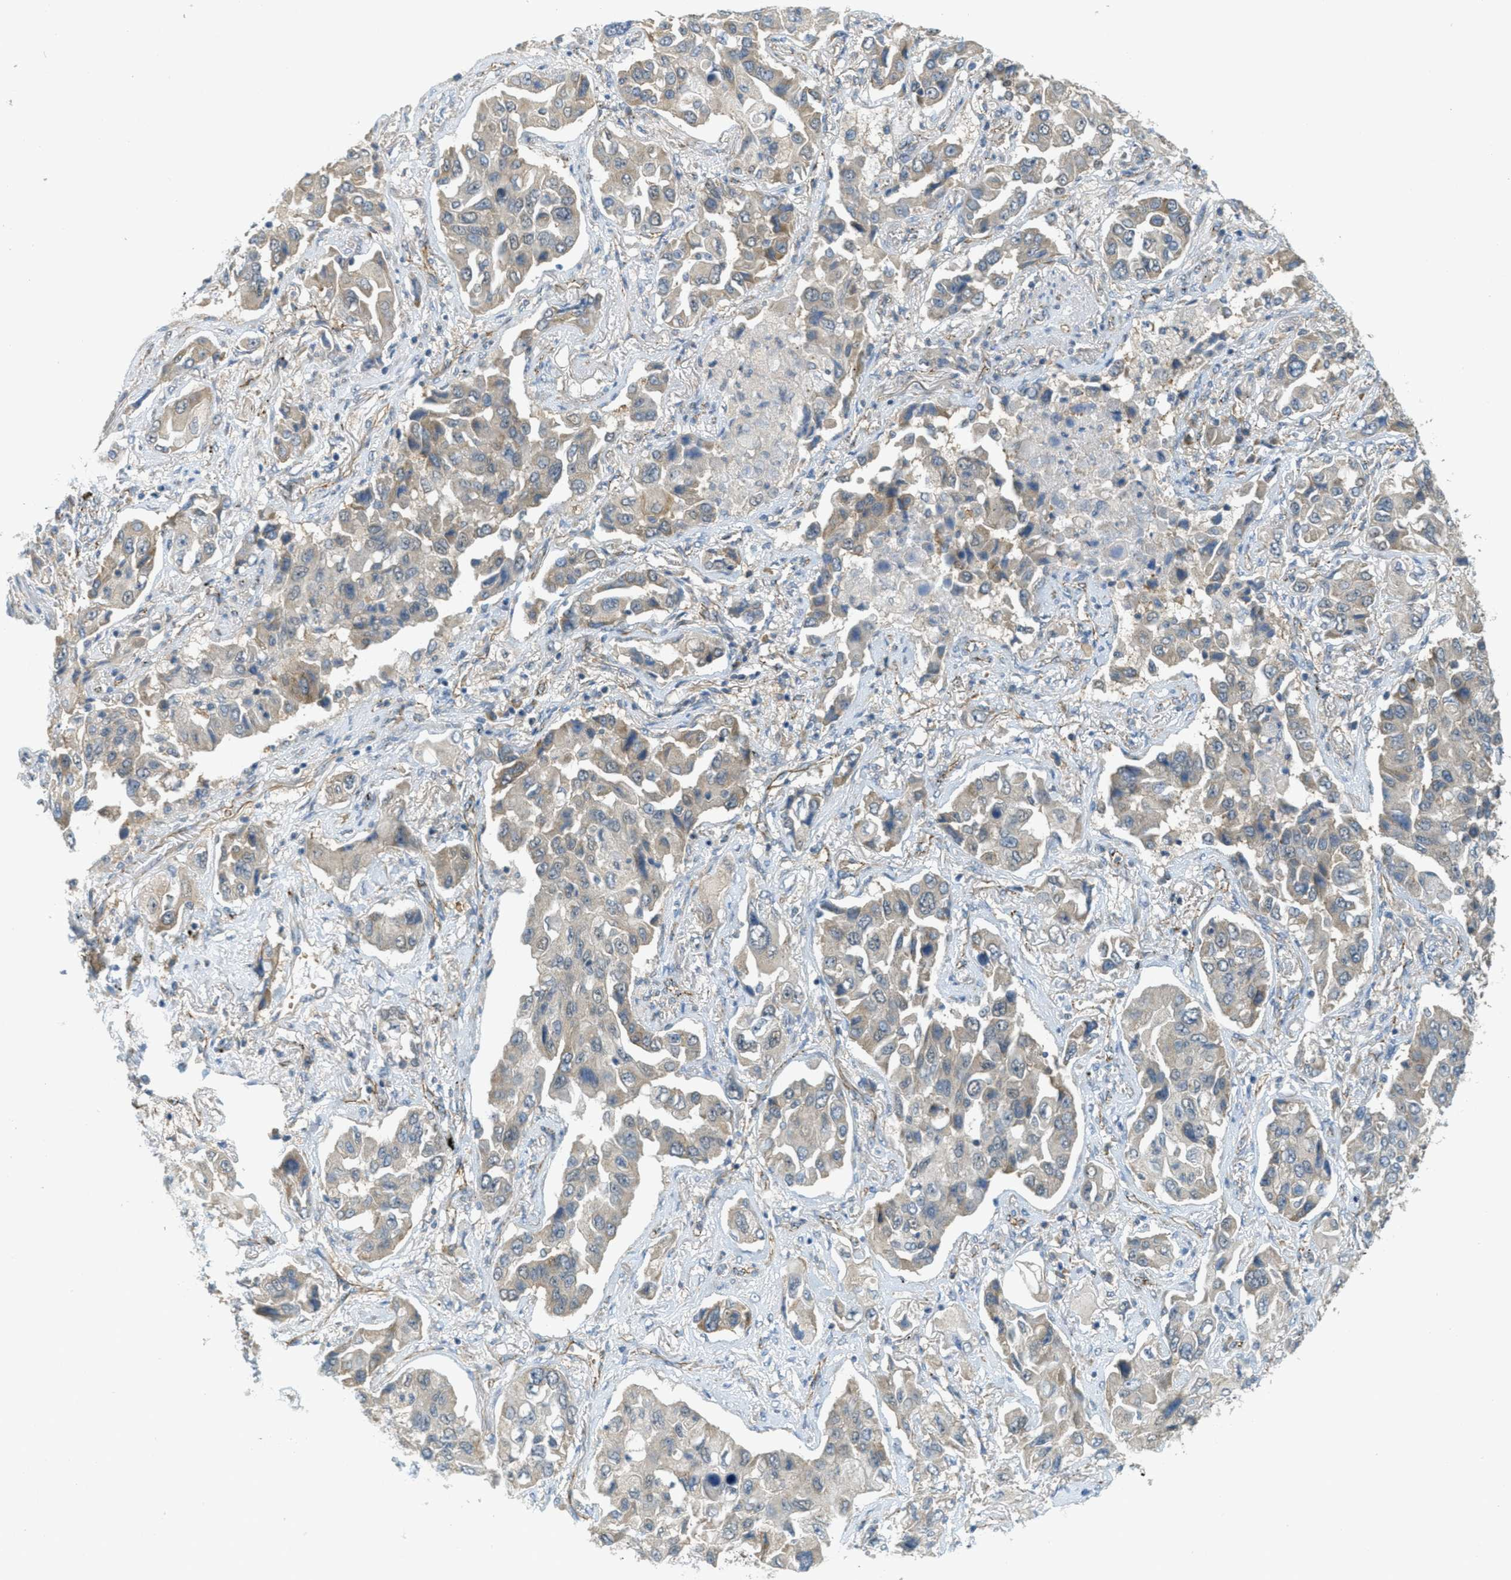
{"staining": {"intensity": "weak", "quantity": ">75%", "location": "cytoplasmic/membranous"}, "tissue": "lung cancer", "cell_type": "Tumor cells", "image_type": "cancer", "snomed": [{"axis": "morphology", "description": "Adenocarcinoma, NOS"}, {"axis": "topography", "description": "Lung"}], "caption": "A brown stain highlights weak cytoplasmic/membranous expression of a protein in human lung cancer (adenocarcinoma) tumor cells. (DAB (3,3'-diaminobenzidine) IHC, brown staining for protein, blue staining for nuclei).", "gene": "JCAD", "patient": {"sex": "female", "age": 65}}